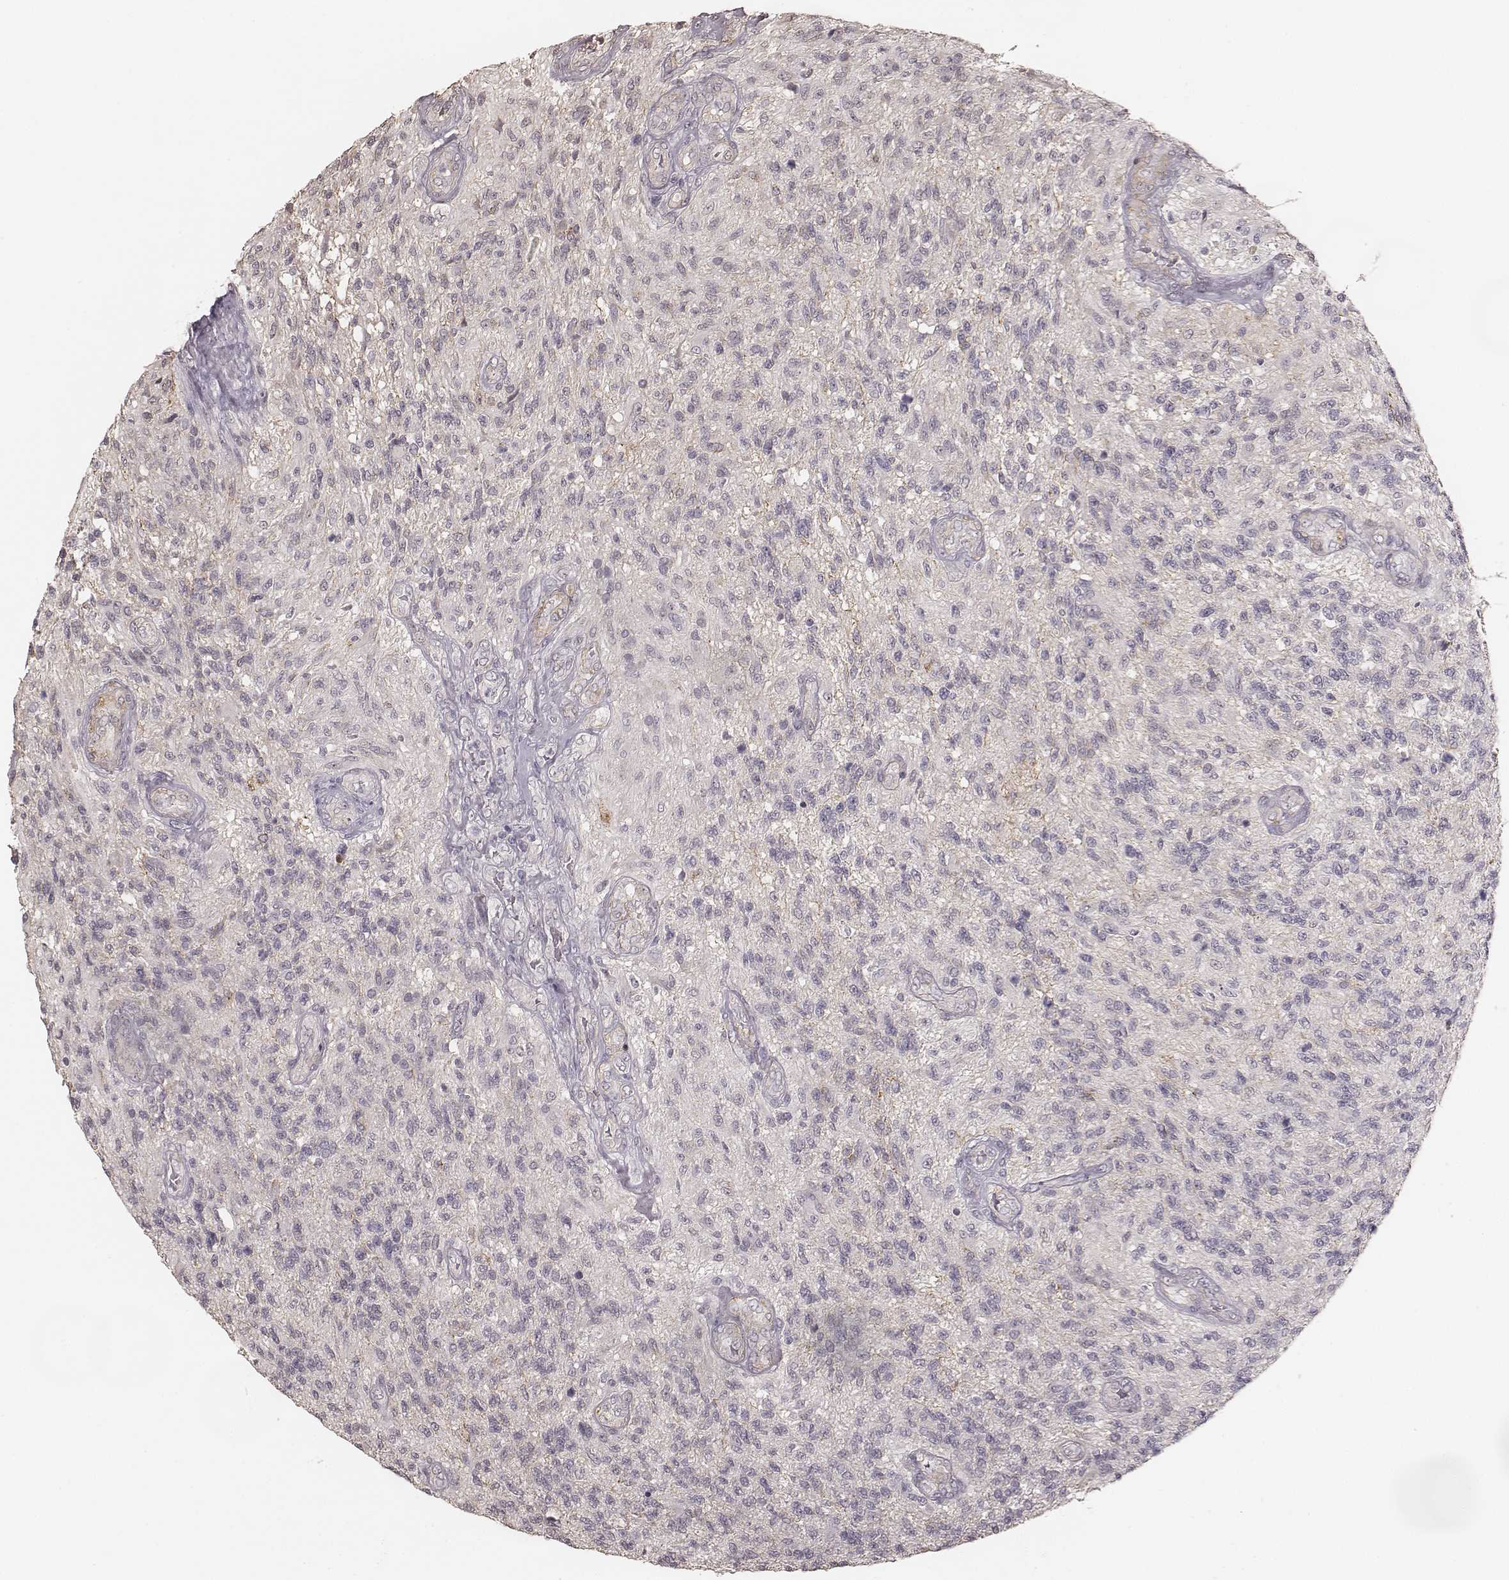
{"staining": {"intensity": "negative", "quantity": "none", "location": "none"}, "tissue": "glioma", "cell_type": "Tumor cells", "image_type": "cancer", "snomed": [{"axis": "morphology", "description": "Glioma, malignant, High grade"}, {"axis": "topography", "description": "Brain"}], "caption": "IHC of human malignant glioma (high-grade) displays no staining in tumor cells.", "gene": "LY6K", "patient": {"sex": "male", "age": 56}}